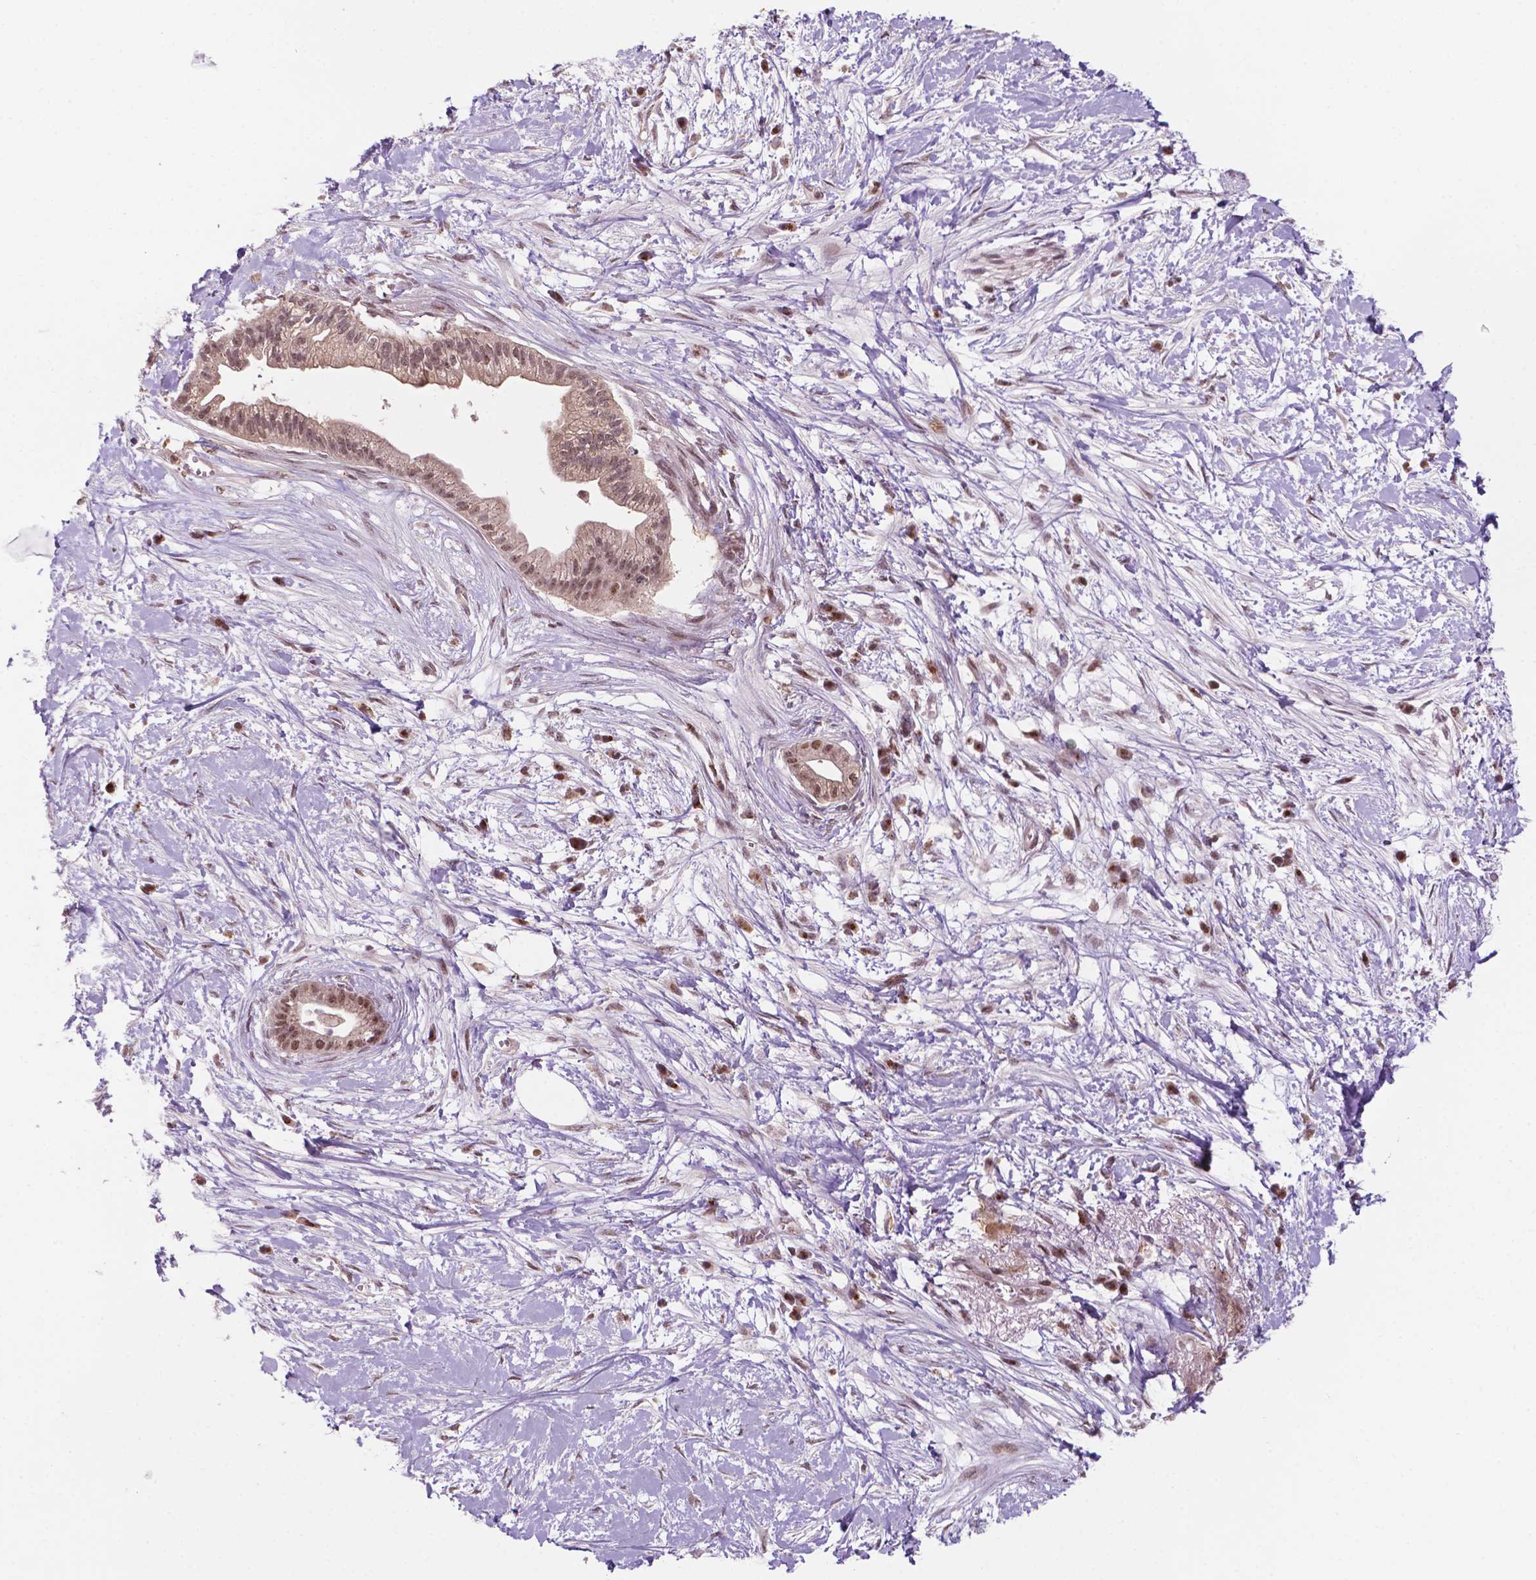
{"staining": {"intensity": "moderate", "quantity": "25%-75%", "location": "nuclear"}, "tissue": "pancreatic cancer", "cell_type": "Tumor cells", "image_type": "cancer", "snomed": [{"axis": "morphology", "description": "Normal tissue, NOS"}, {"axis": "morphology", "description": "Adenocarcinoma, NOS"}, {"axis": "topography", "description": "Lymph node"}, {"axis": "topography", "description": "Pancreas"}], "caption": "Adenocarcinoma (pancreatic) stained with a brown dye shows moderate nuclear positive staining in about 25%-75% of tumor cells.", "gene": "PER2", "patient": {"sex": "female", "age": 58}}